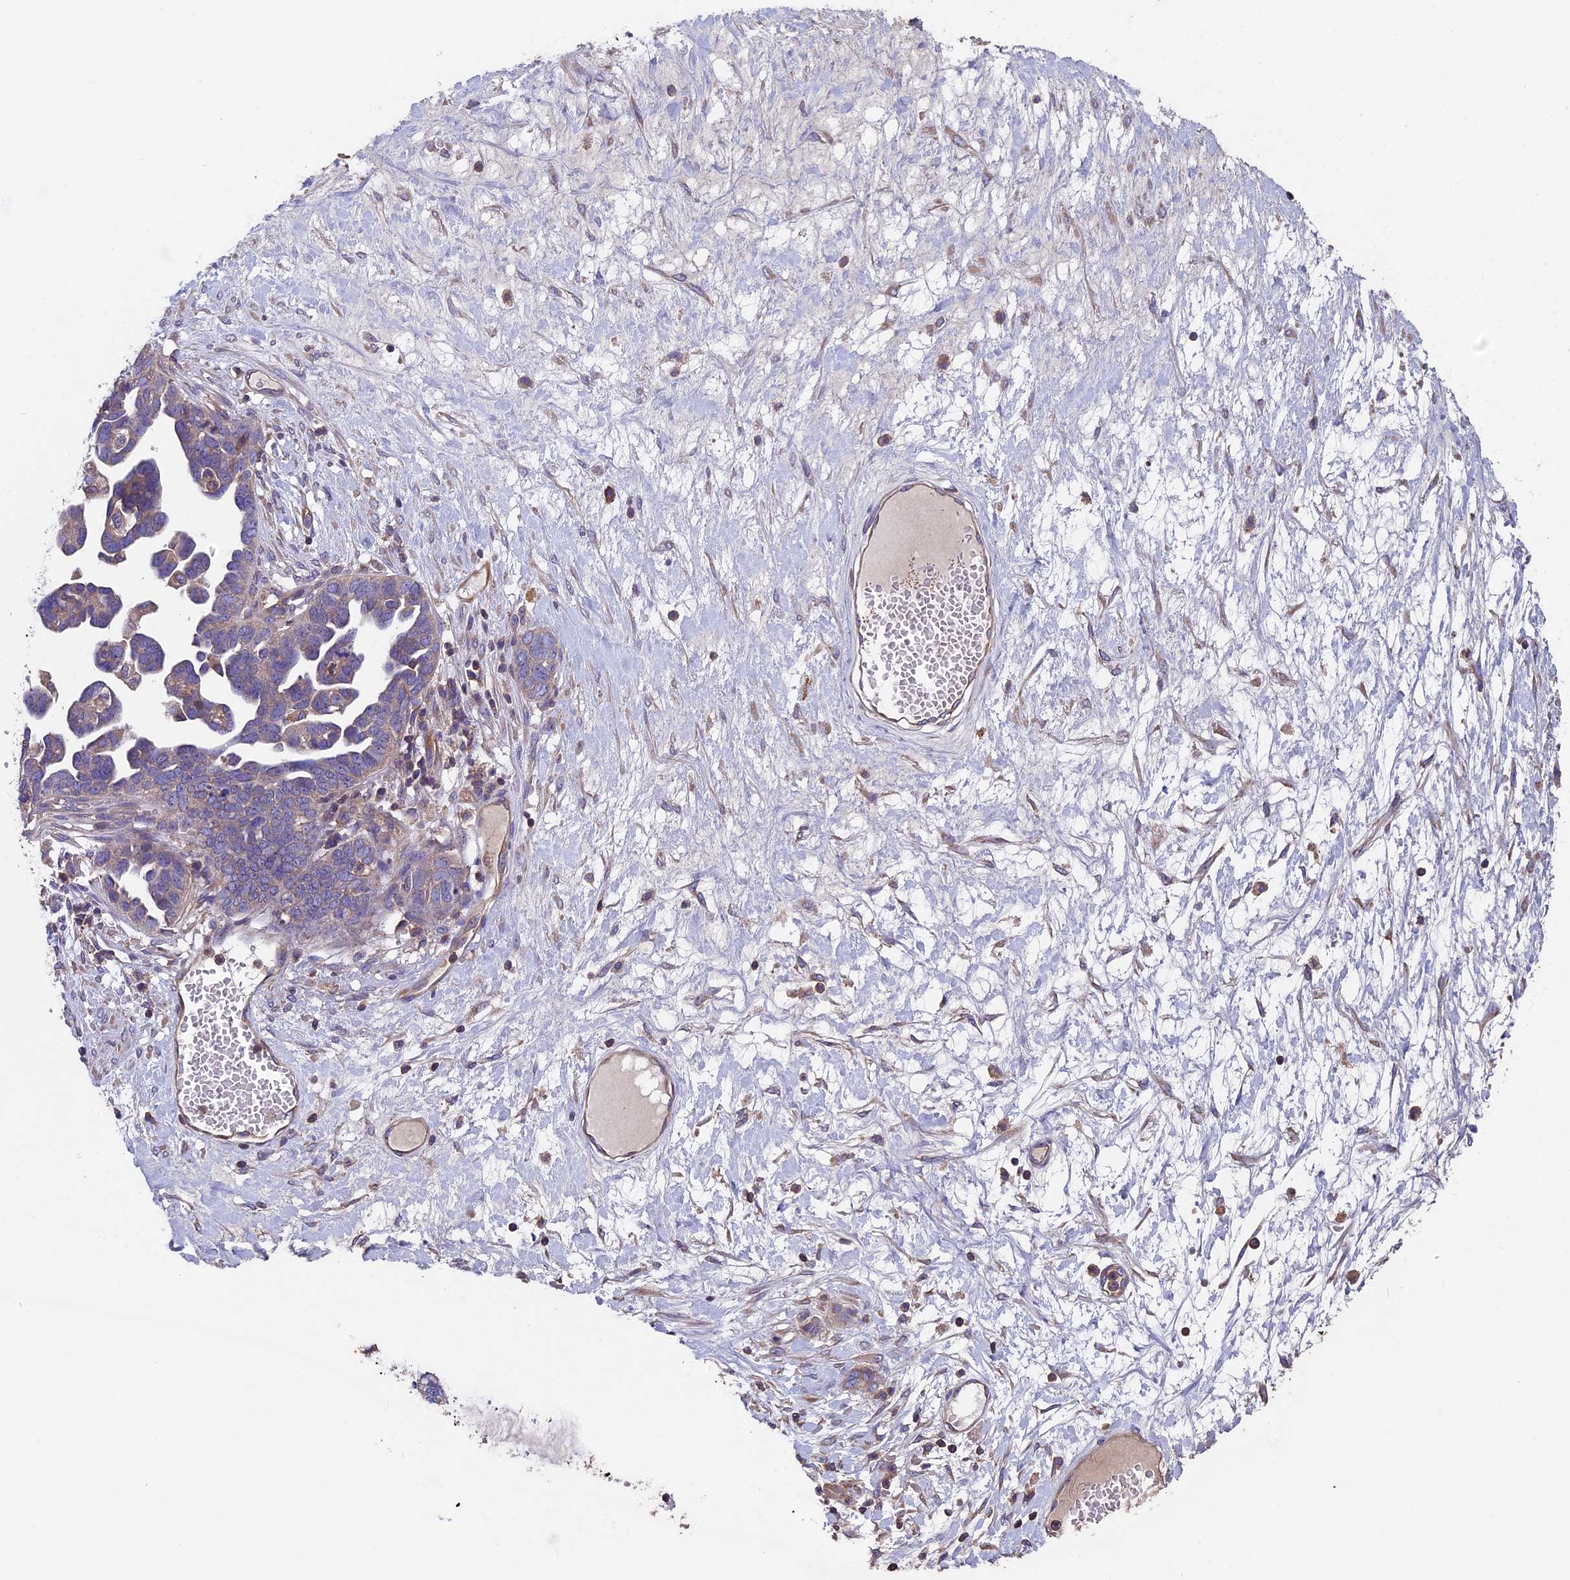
{"staining": {"intensity": "weak", "quantity": "25%-75%", "location": "cytoplasmic/membranous"}, "tissue": "ovarian cancer", "cell_type": "Tumor cells", "image_type": "cancer", "snomed": [{"axis": "morphology", "description": "Cystadenocarcinoma, serous, NOS"}, {"axis": "topography", "description": "Ovary"}], "caption": "Immunohistochemical staining of human ovarian serous cystadenocarcinoma reveals low levels of weak cytoplasmic/membranous protein positivity in about 25%-75% of tumor cells.", "gene": "CCDC153", "patient": {"sex": "female", "age": 54}}